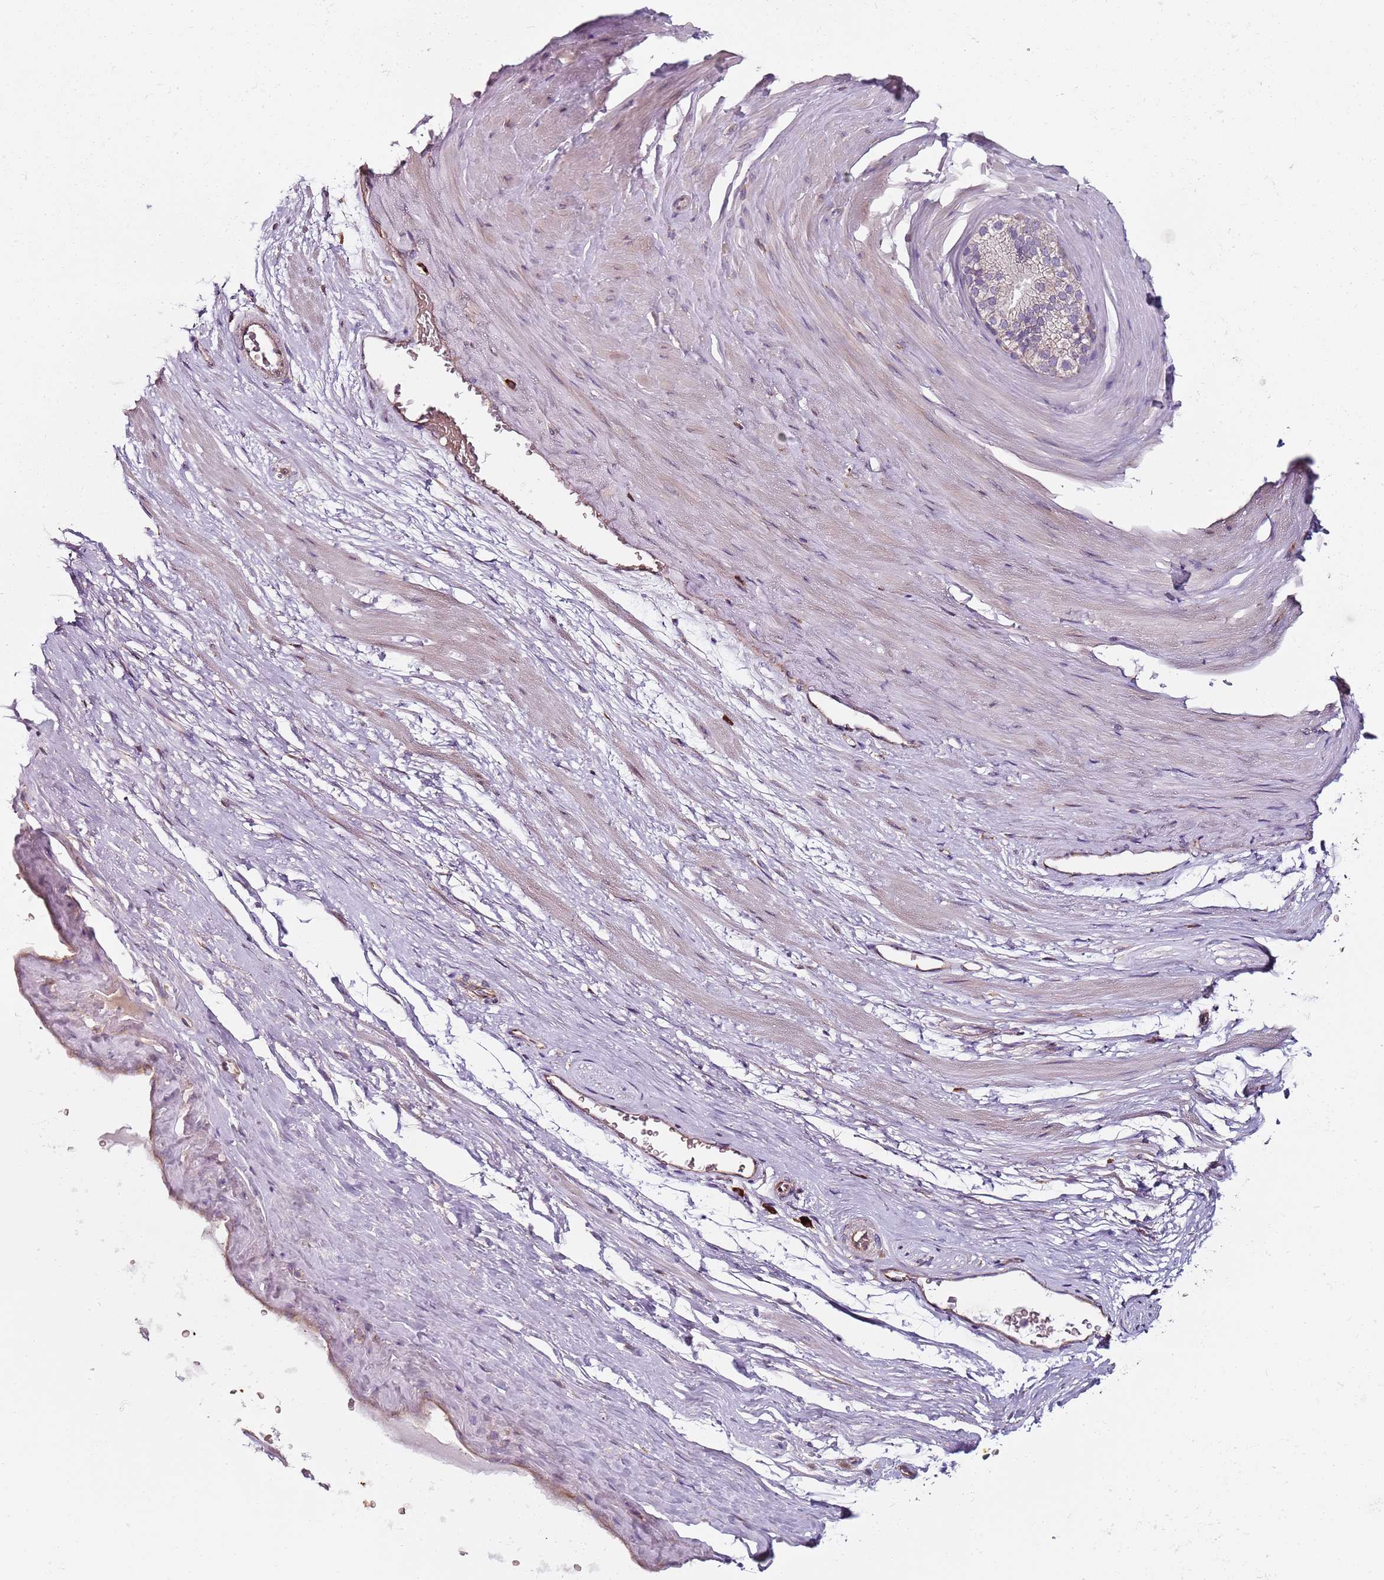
{"staining": {"intensity": "negative", "quantity": "none", "location": "none"}, "tissue": "adipose tissue", "cell_type": "Adipocytes", "image_type": "normal", "snomed": [{"axis": "morphology", "description": "Normal tissue, NOS"}, {"axis": "morphology", "description": "Adenocarcinoma, Low grade"}, {"axis": "topography", "description": "Prostate"}, {"axis": "topography", "description": "Peripheral nerve tissue"}], "caption": "Adipocytes show no significant protein staining in unremarkable adipose tissue.", "gene": "SPATA2", "patient": {"sex": "male", "age": 63}}